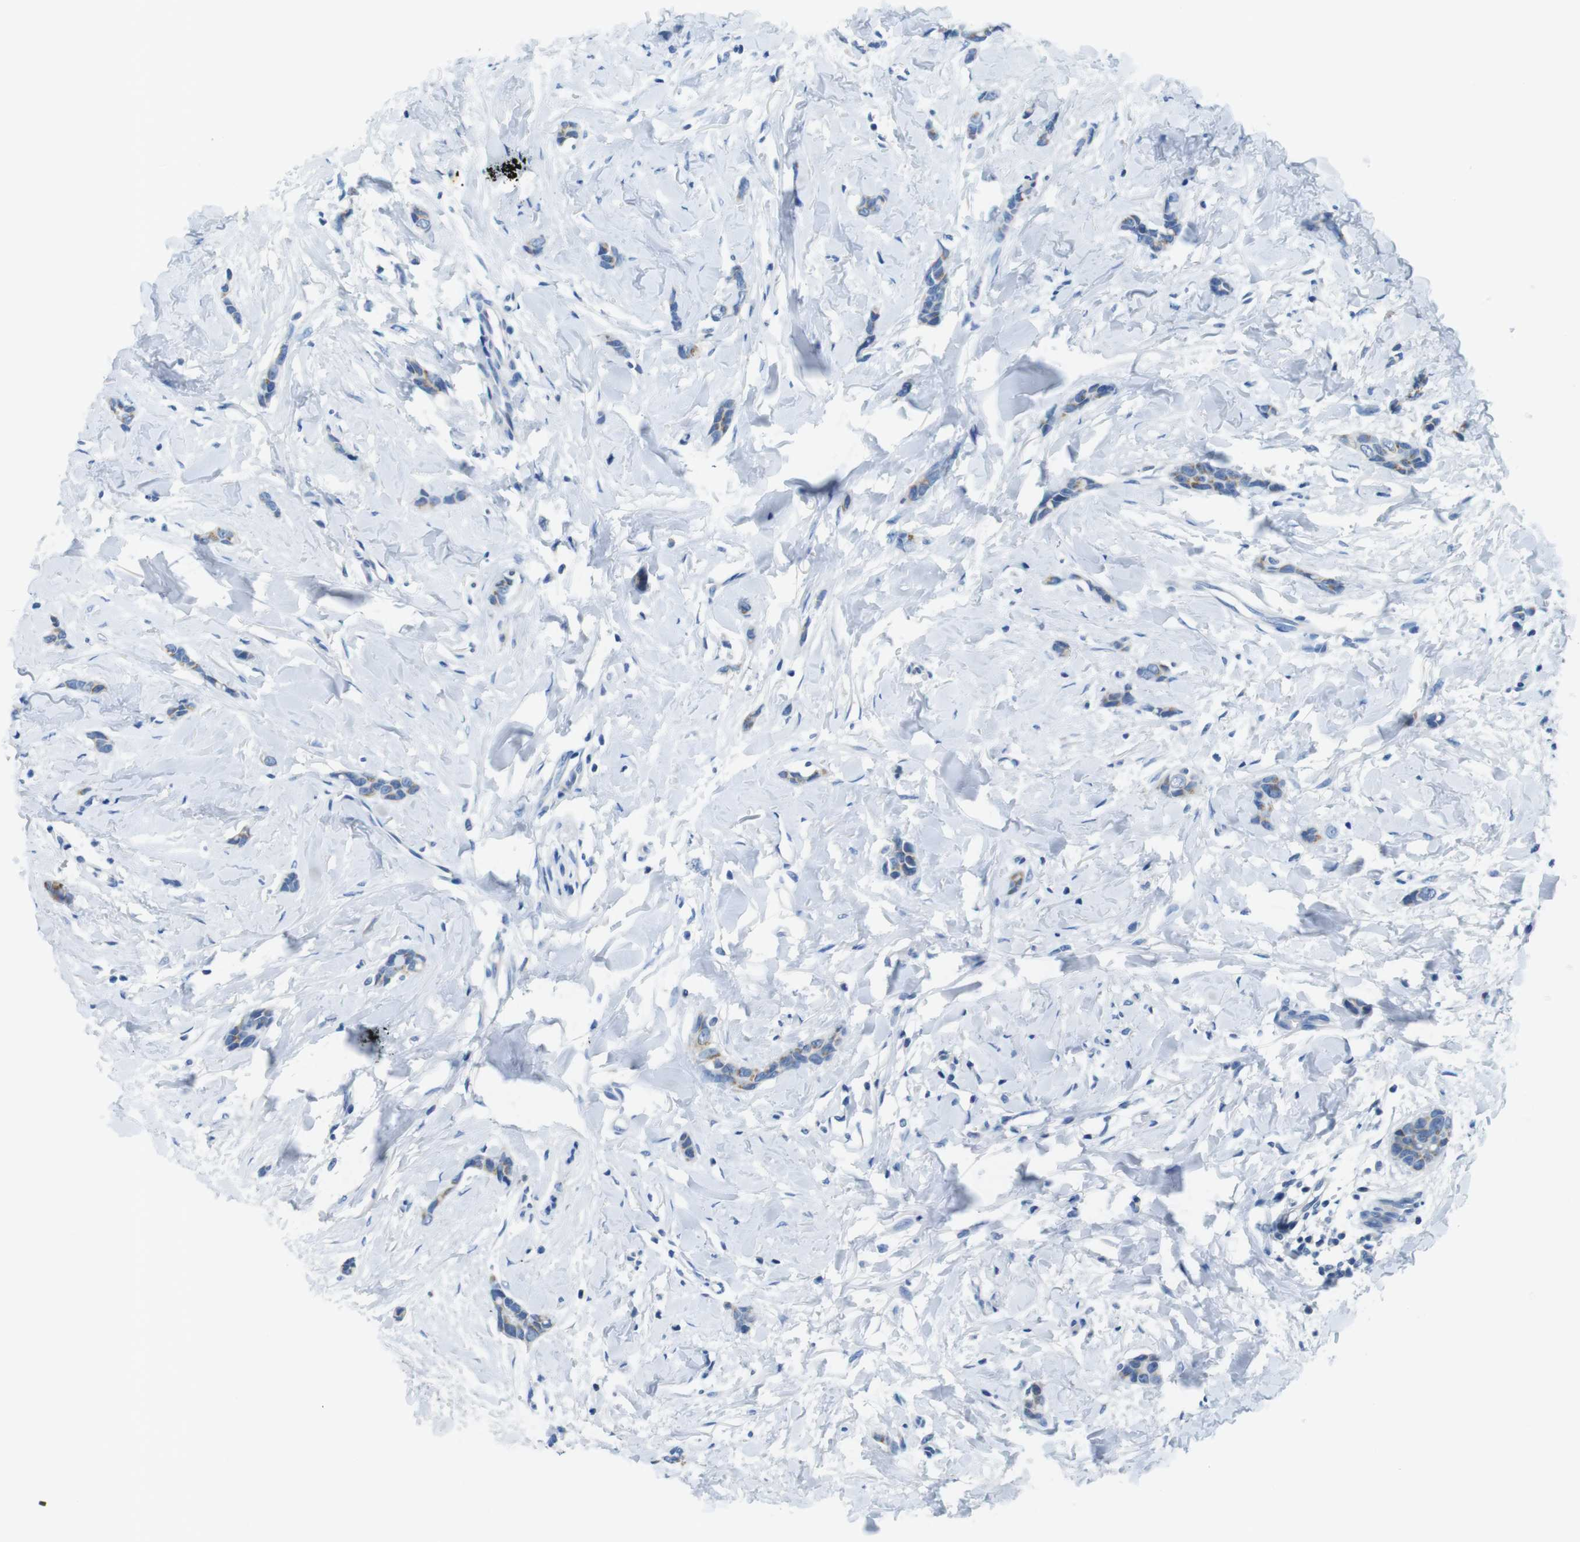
{"staining": {"intensity": "negative", "quantity": "none", "location": "none"}, "tissue": "breast cancer", "cell_type": "Tumor cells", "image_type": "cancer", "snomed": [{"axis": "morphology", "description": "Lobular carcinoma"}, {"axis": "topography", "description": "Skin"}, {"axis": "topography", "description": "Breast"}], "caption": "Tumor cells are negative for protein expression in human lobular carcinoma (breast).", "gene": "SLC35A3", "patient": {"sex": "female", "age": 46}}